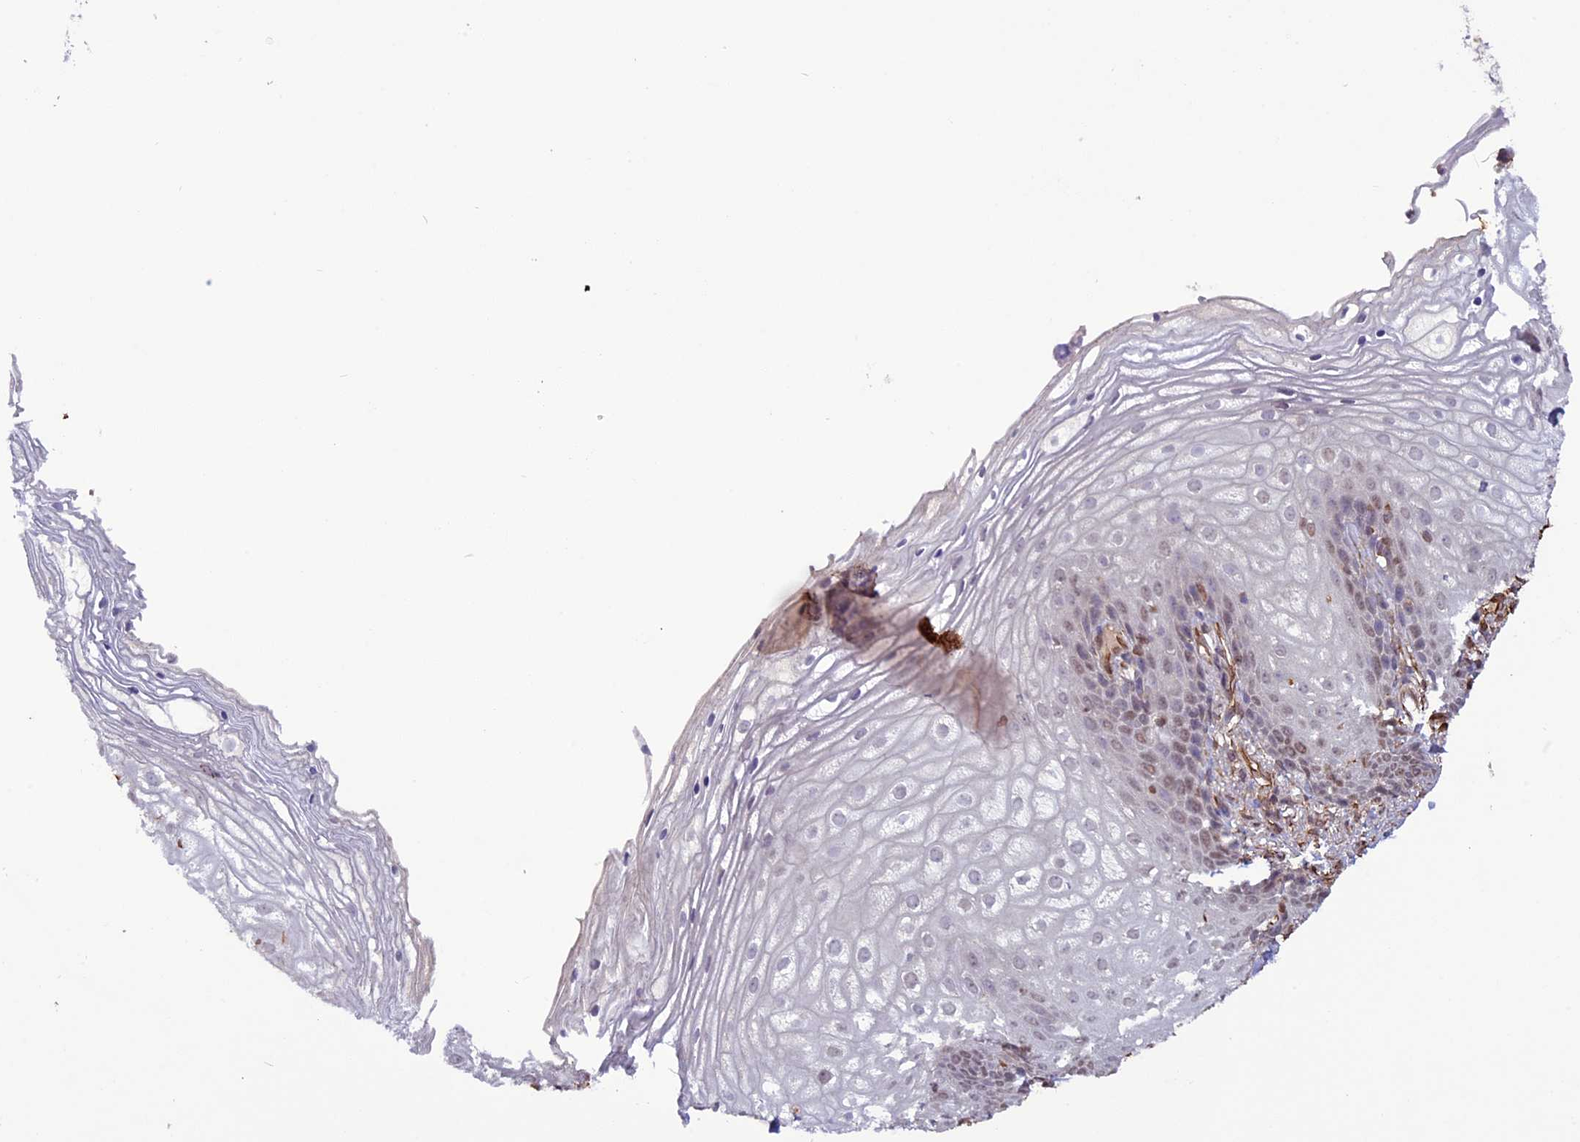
{"staining": {"intensity": "weak", "quantity": "<25%", "location": "nuclear"}, "tissue": "vagina", "cell_type": "Squamous epithelial cells", "image_type": "normal", "snomed": [{"axis": "morphology", "description": "Normal tissue, NOS"}, {"axis": "topography", "description": "Vagina"}], "caption": "High magnification brightfield microscopy of normal vagina stained with DAB (brown) and counterstained with hematoxylin (blue): squamous epithelial cells show no significant staining.", "gene": "C3orf70", "patient": {"sex": "female", "age": 60}}